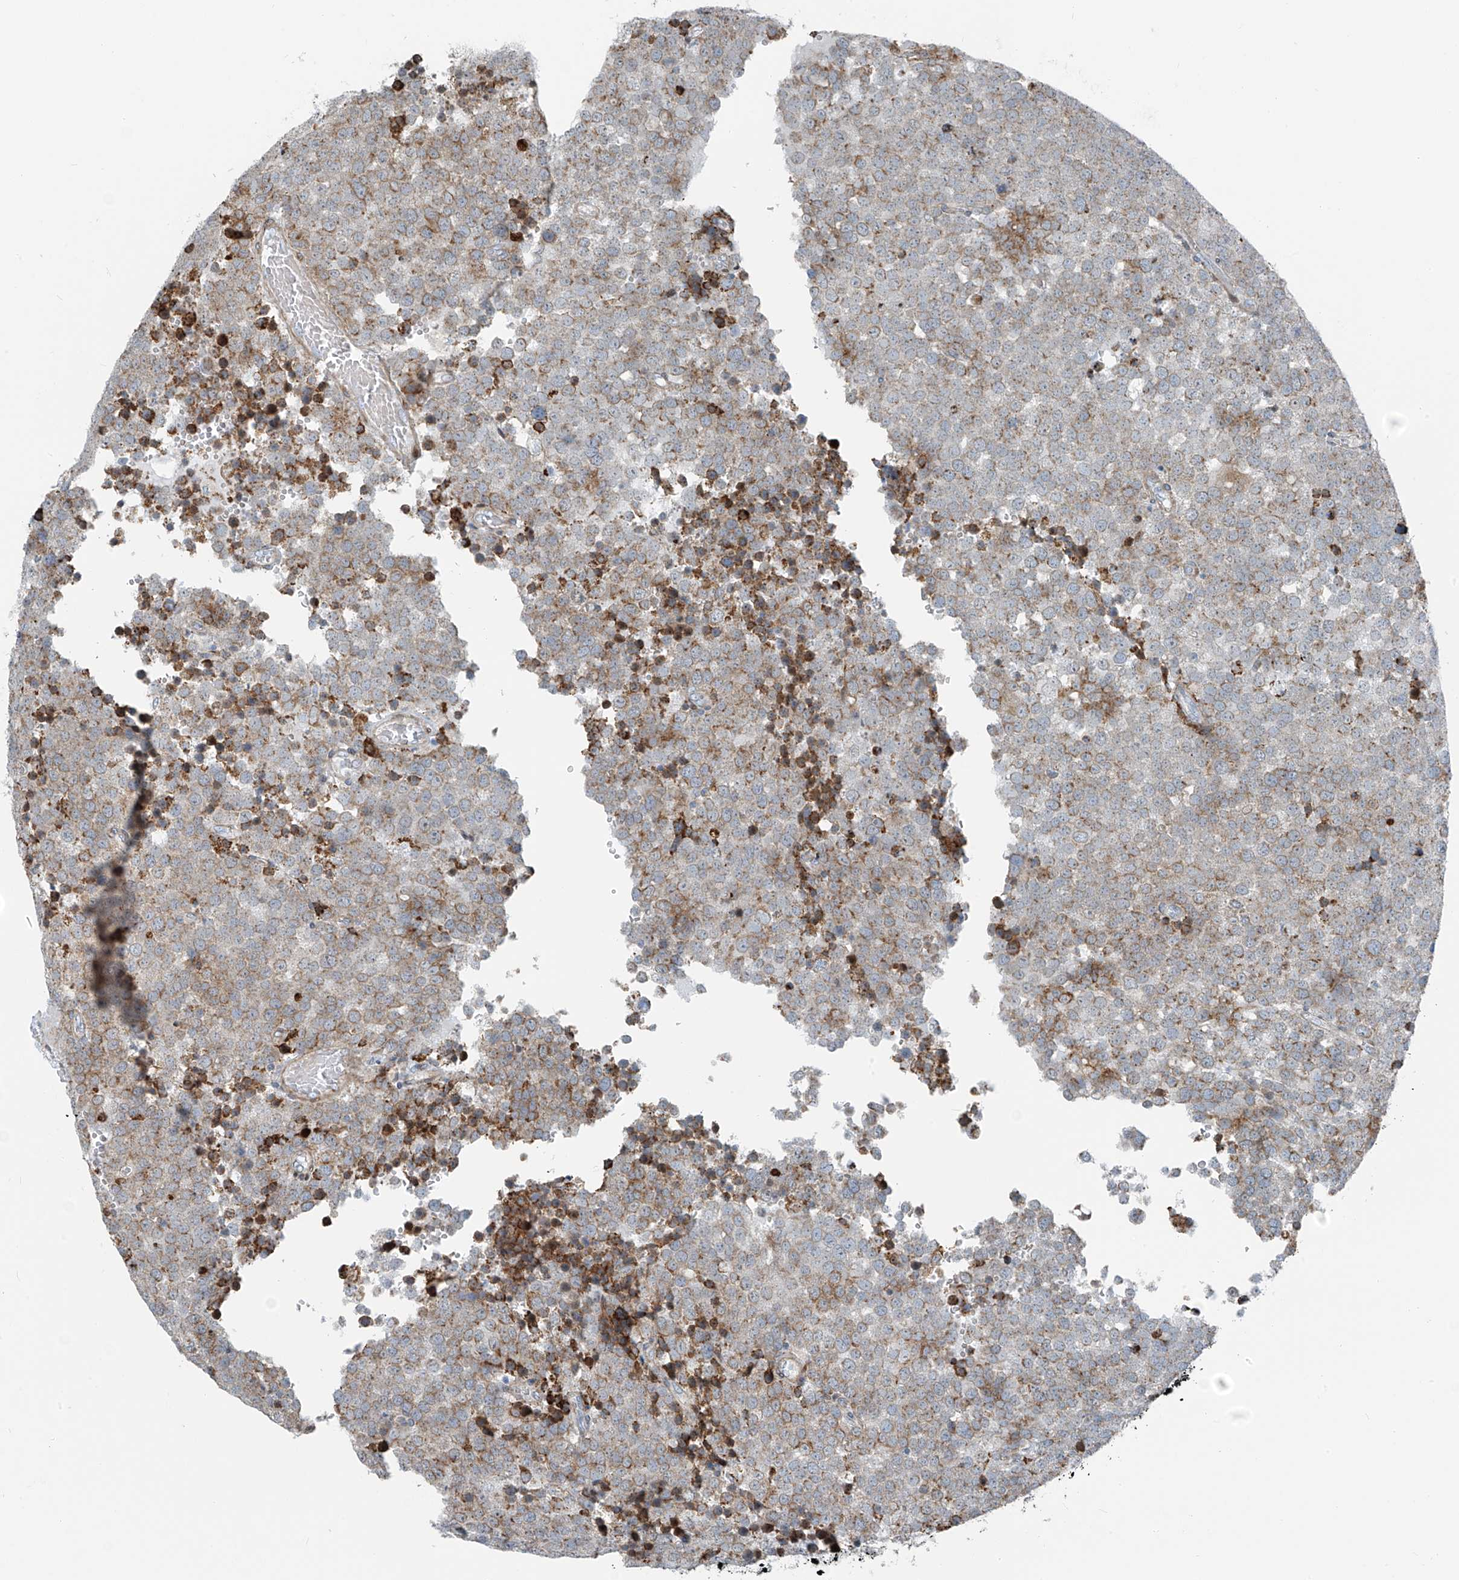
{"staining": {"intensity": "moderate", "quantity": "<25%", "location": "cytoplasmic/membranous"}, "tissue": "testis cancer", "cell_type": "Tumor cells", "image_type": "cancer", "snomed": [{"axis": "morphology", "description": "Seminoma, NOS"}, {"axis": "topography", "description": "Testis"}], "caption": "DAB (3,3'-diaminobenzidine) immunohistochemical staining of human seminoma (testis) reveals moderate cytoplasmic/membranous protein staining in about <25% of tumor cells.", "gene": "HIC2", "patient": {"sex": "male", "age": 71}}